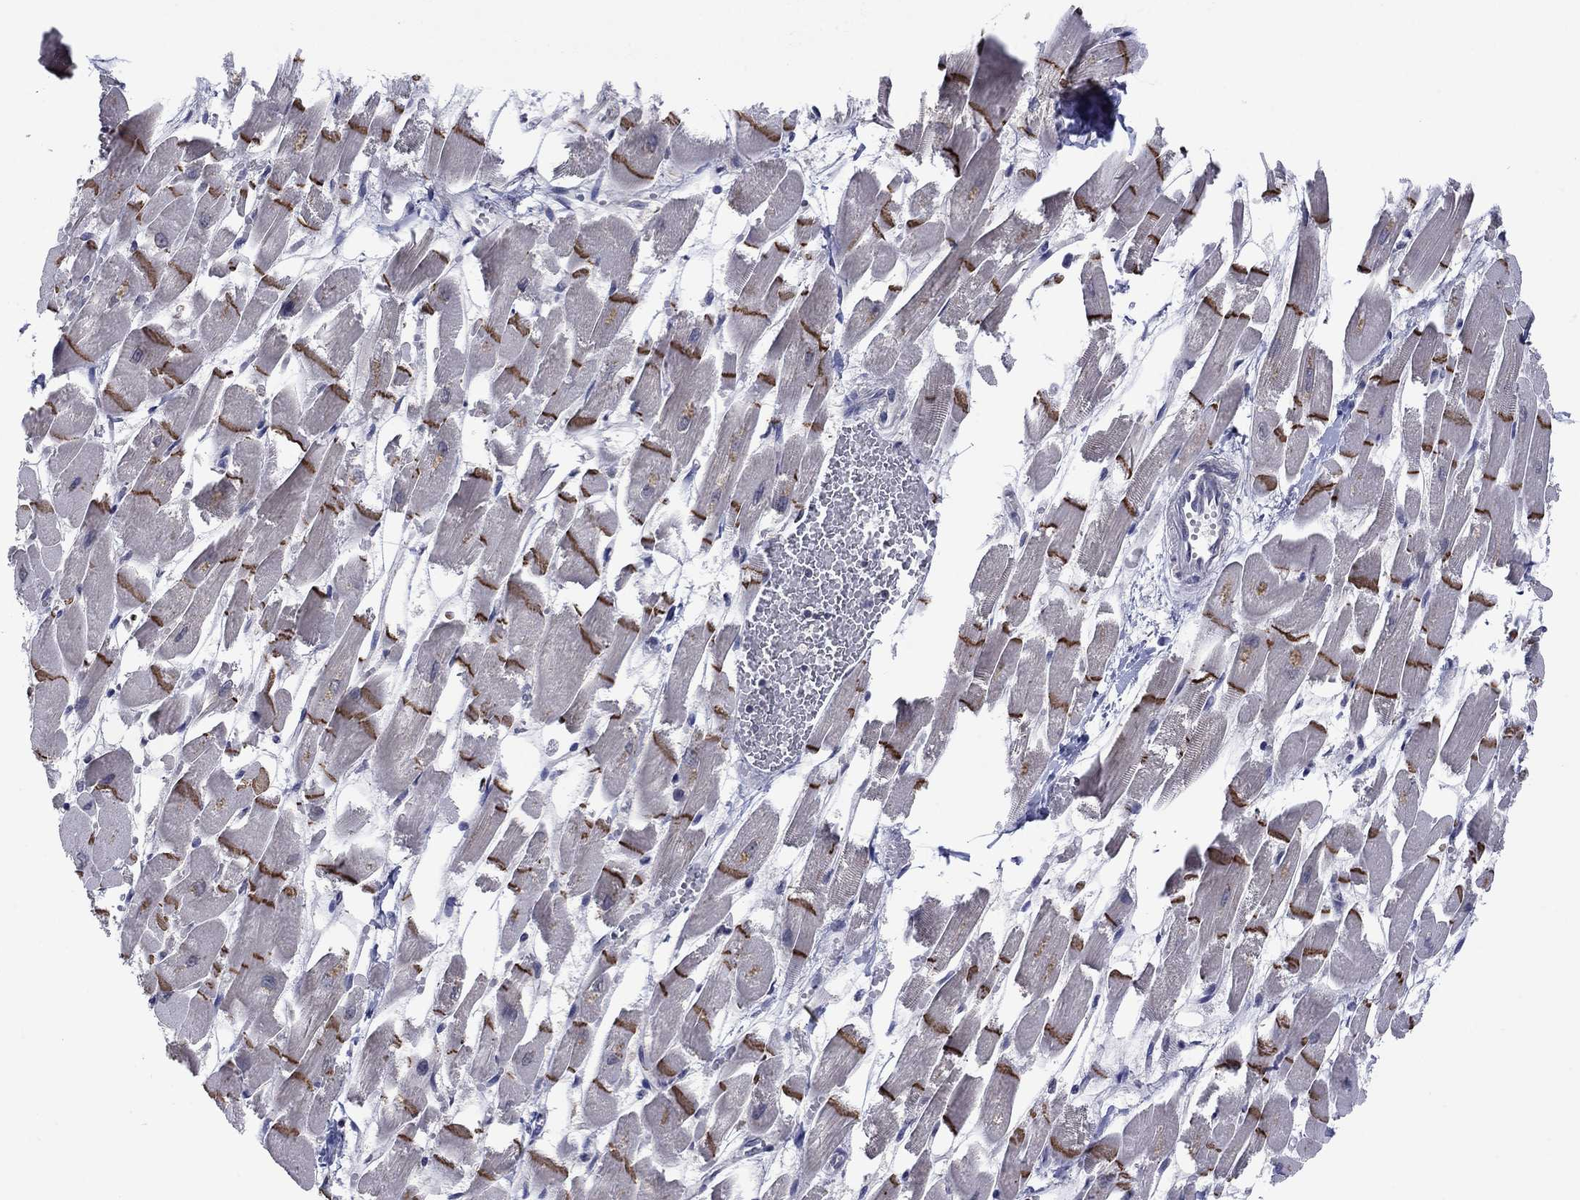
{"staining": {"intensity": "strong", "quantity": "25%-75%", "location": "cytoplasmic/membranous"}, "tissue": "heart muscle", "cell_type": "Cardiomyocytes", "image_type": "normal", "snomed": [{"axis": "morphology", "description": "Normal tissue, NOS"}, {"axis": "topography", "description": "Heart"}], "caption": "Immunohistochemistry (IHC) of unremarkable heart muscle demonstrates high levels of strong cytoplasmic/membranous staining in about 25%-75% of cardiomyocytes. The protein of interest is stained brown, and the nuclei are stained in blue (DAB IHC with brightfield microscopy, high magnification).", "gene": "SPATA33", "patient": {"sex": "female", "age": 52}}